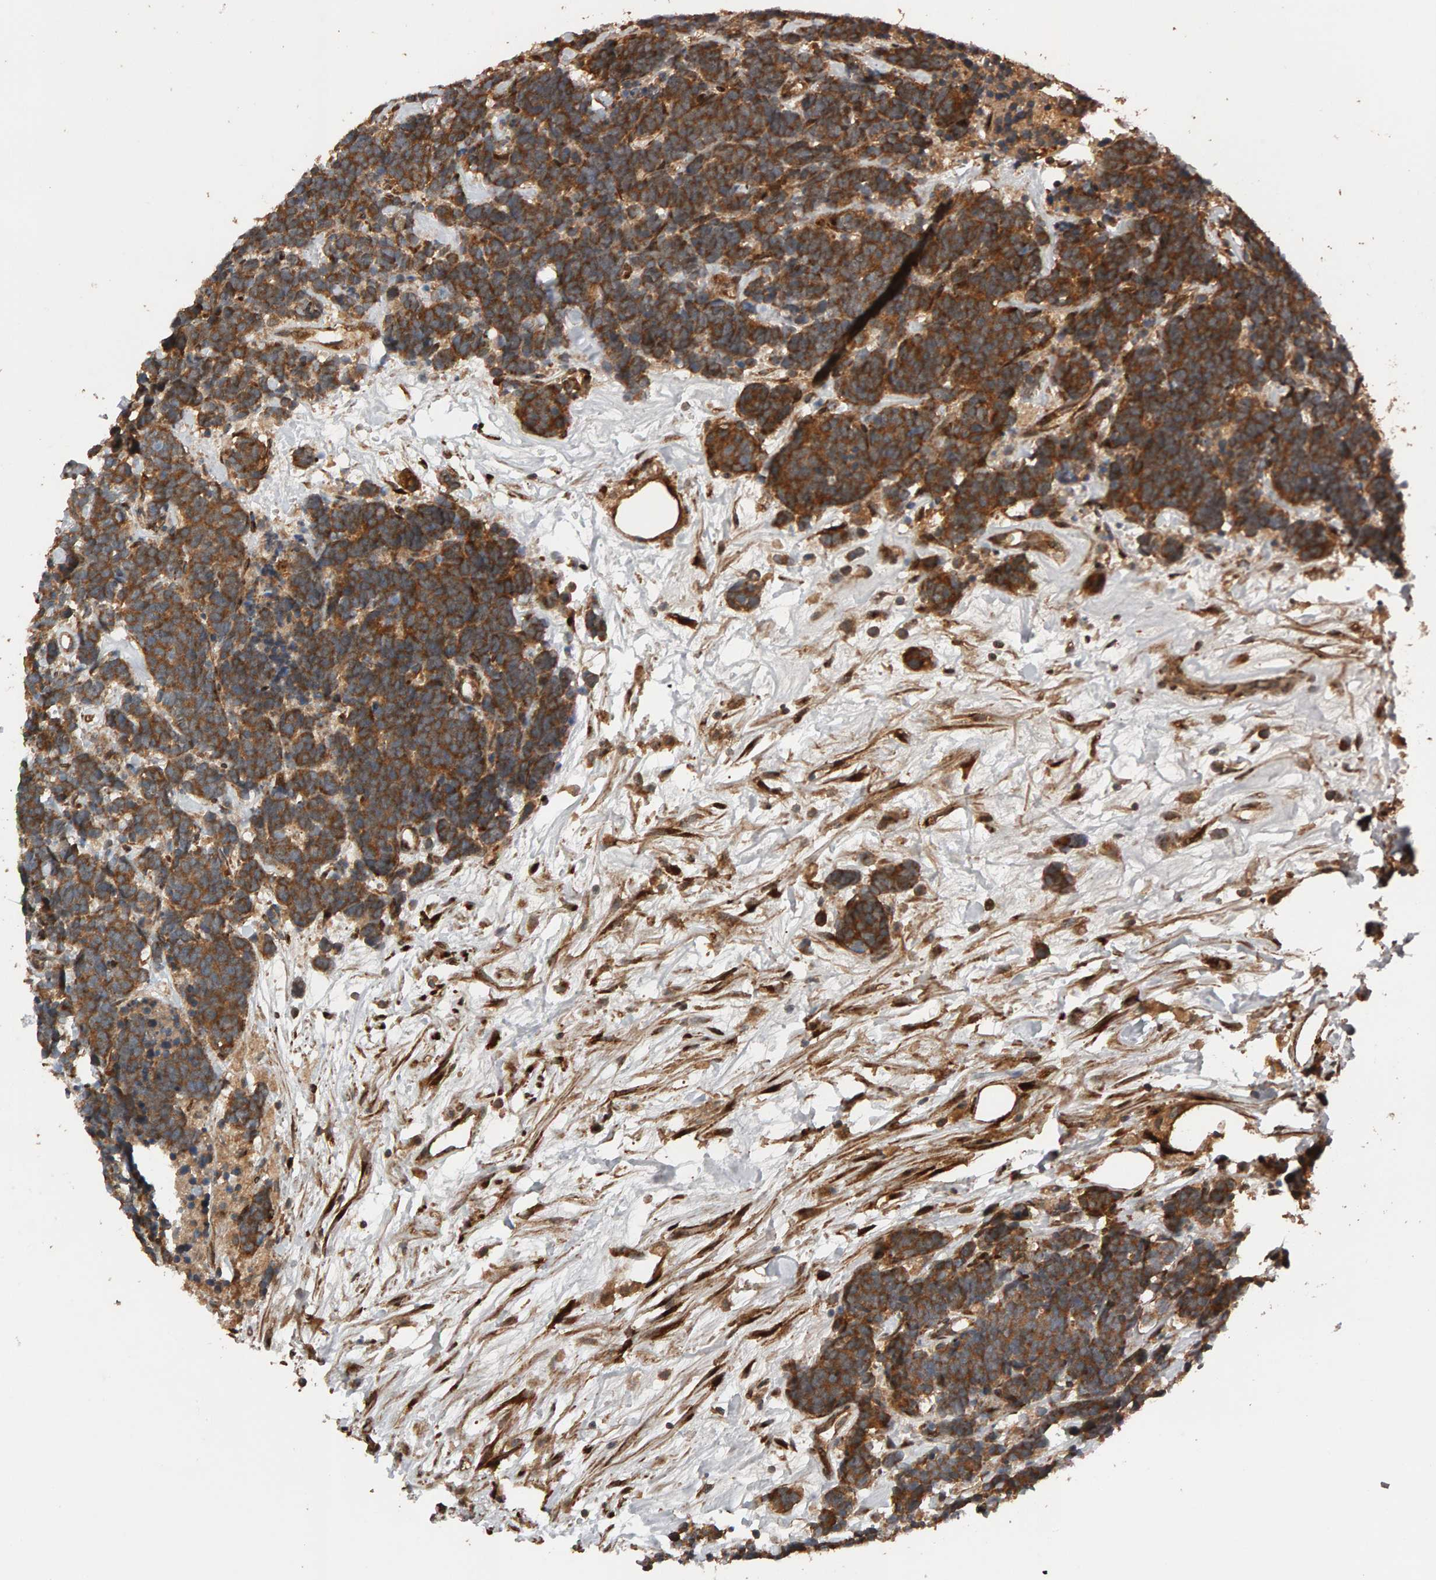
{"staining": {"intensity": "moderate", "quantity": ">75%", "location": "cytoplasmic/membranous"}, "tissue": "carcinoid", "cell_type": "Tumor cells", "image_type": "cancer", "snomed": [{"axis": "morphology", "description": "Carcinoma, NOS"}, {"axis": "morphology", "description": "Carcinoid, malignant, NOS"}, {"axis": "topography", "description": "Urinary bladder"}], "caption": "Moderate cytoplasmic/membranous expression for a protein is appreciated in approximately >75% of tumor cells of carcinoid using IHC.", "gene": "ZFAND1", "patient": {"sex": "male", "age": 57}}